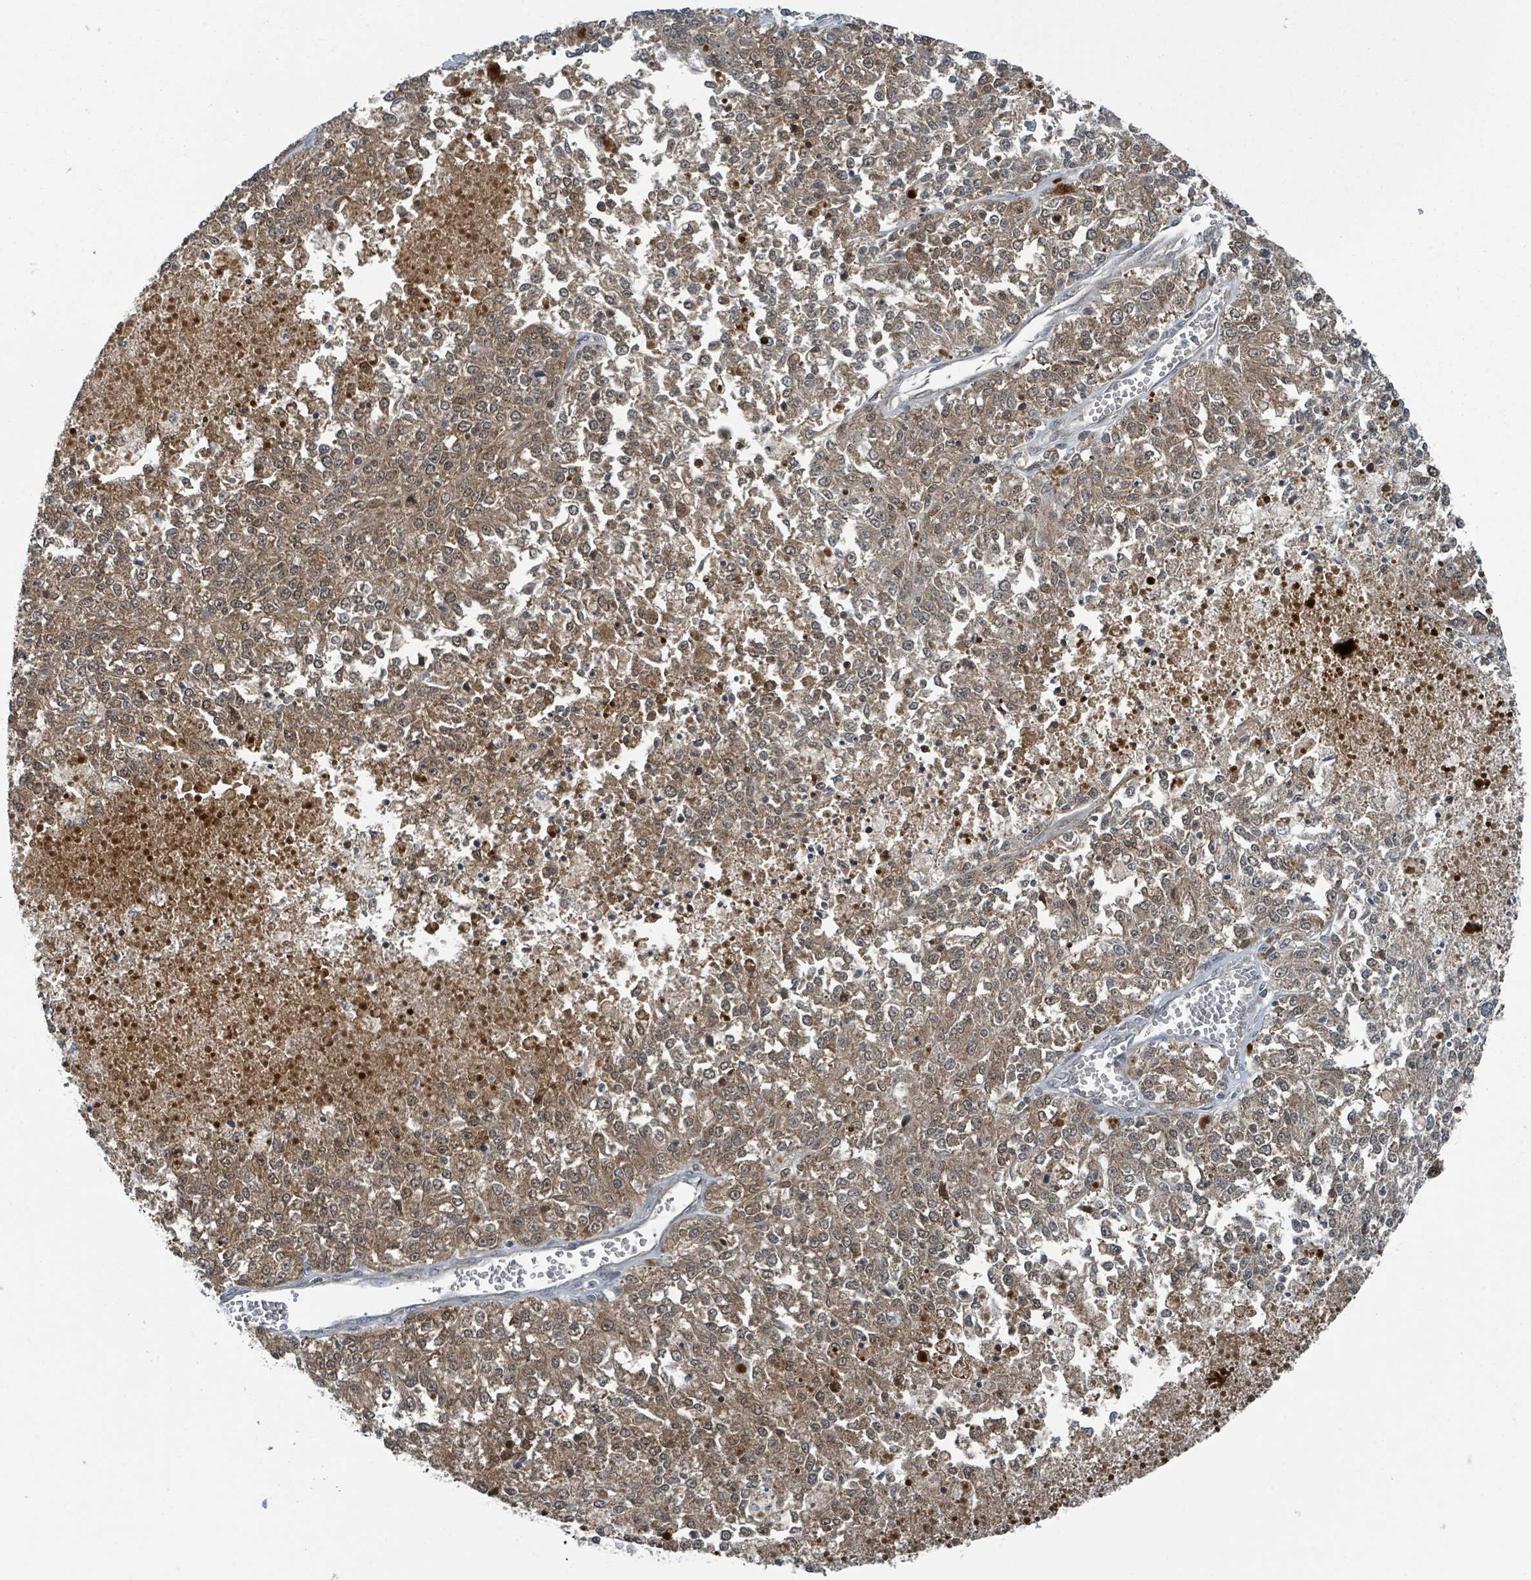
{"staining": {"intensity": "moderate", "quantity": ">75%", "location": "cytoplasmic/membranous,nuclear"}, "tissue": "melanoma", "cell_type": "Tumor cells", "image_type": "cancer", "snomed": [{"axis": "morphology", "description": "Malignant melanoma, NOS"}, {"axis": "topography", "description": "Skin"}], "caption": "Melanoma was stained to show a protein in brown. There is medium levels of moderate cytoplasmic/membranous and nuclear positivity in about >75% of tumor cells.", "gene": "GOLGA7", "patient": {"sex": "female", "age": 64}}